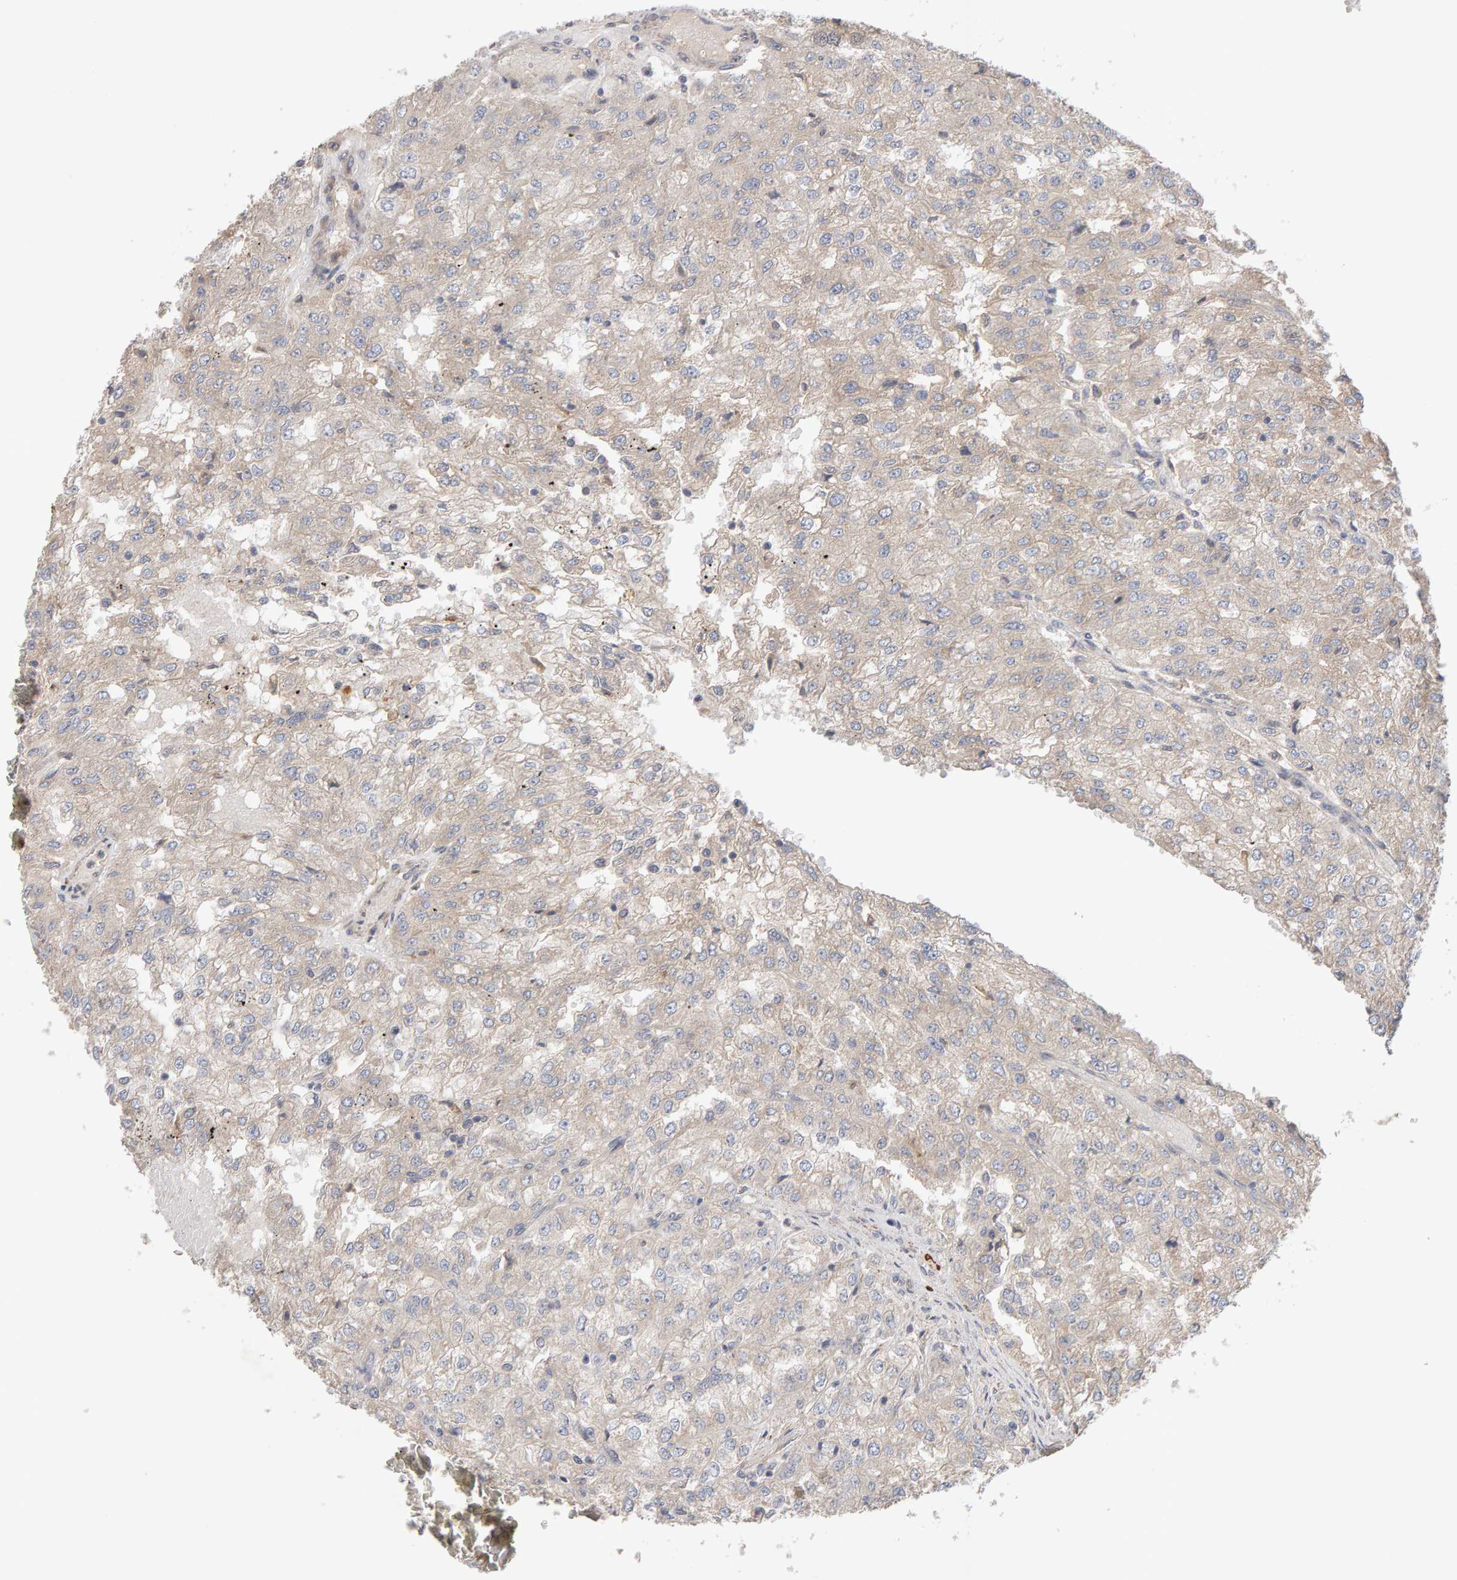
{"staining": {"intensity": "negative", "quantity": "none", "location": "none"}, "tissue": "renal cancer", "cell_type": "Tumor cells", "image_type": "cancer", "snomed": [{"axis": "morphology", "description": "Adenocarcinoma, NOS"}, {"axis": "topography", "description": "Kidney"}], "caption": "DAB (3,3'-diaminobenzidine) immunohistochemical staining of renal adenocarcinoma displays no significant staining in tumor cells.", "gene": "RNF19A", "patient": {"sex": "female", "age": 54}}